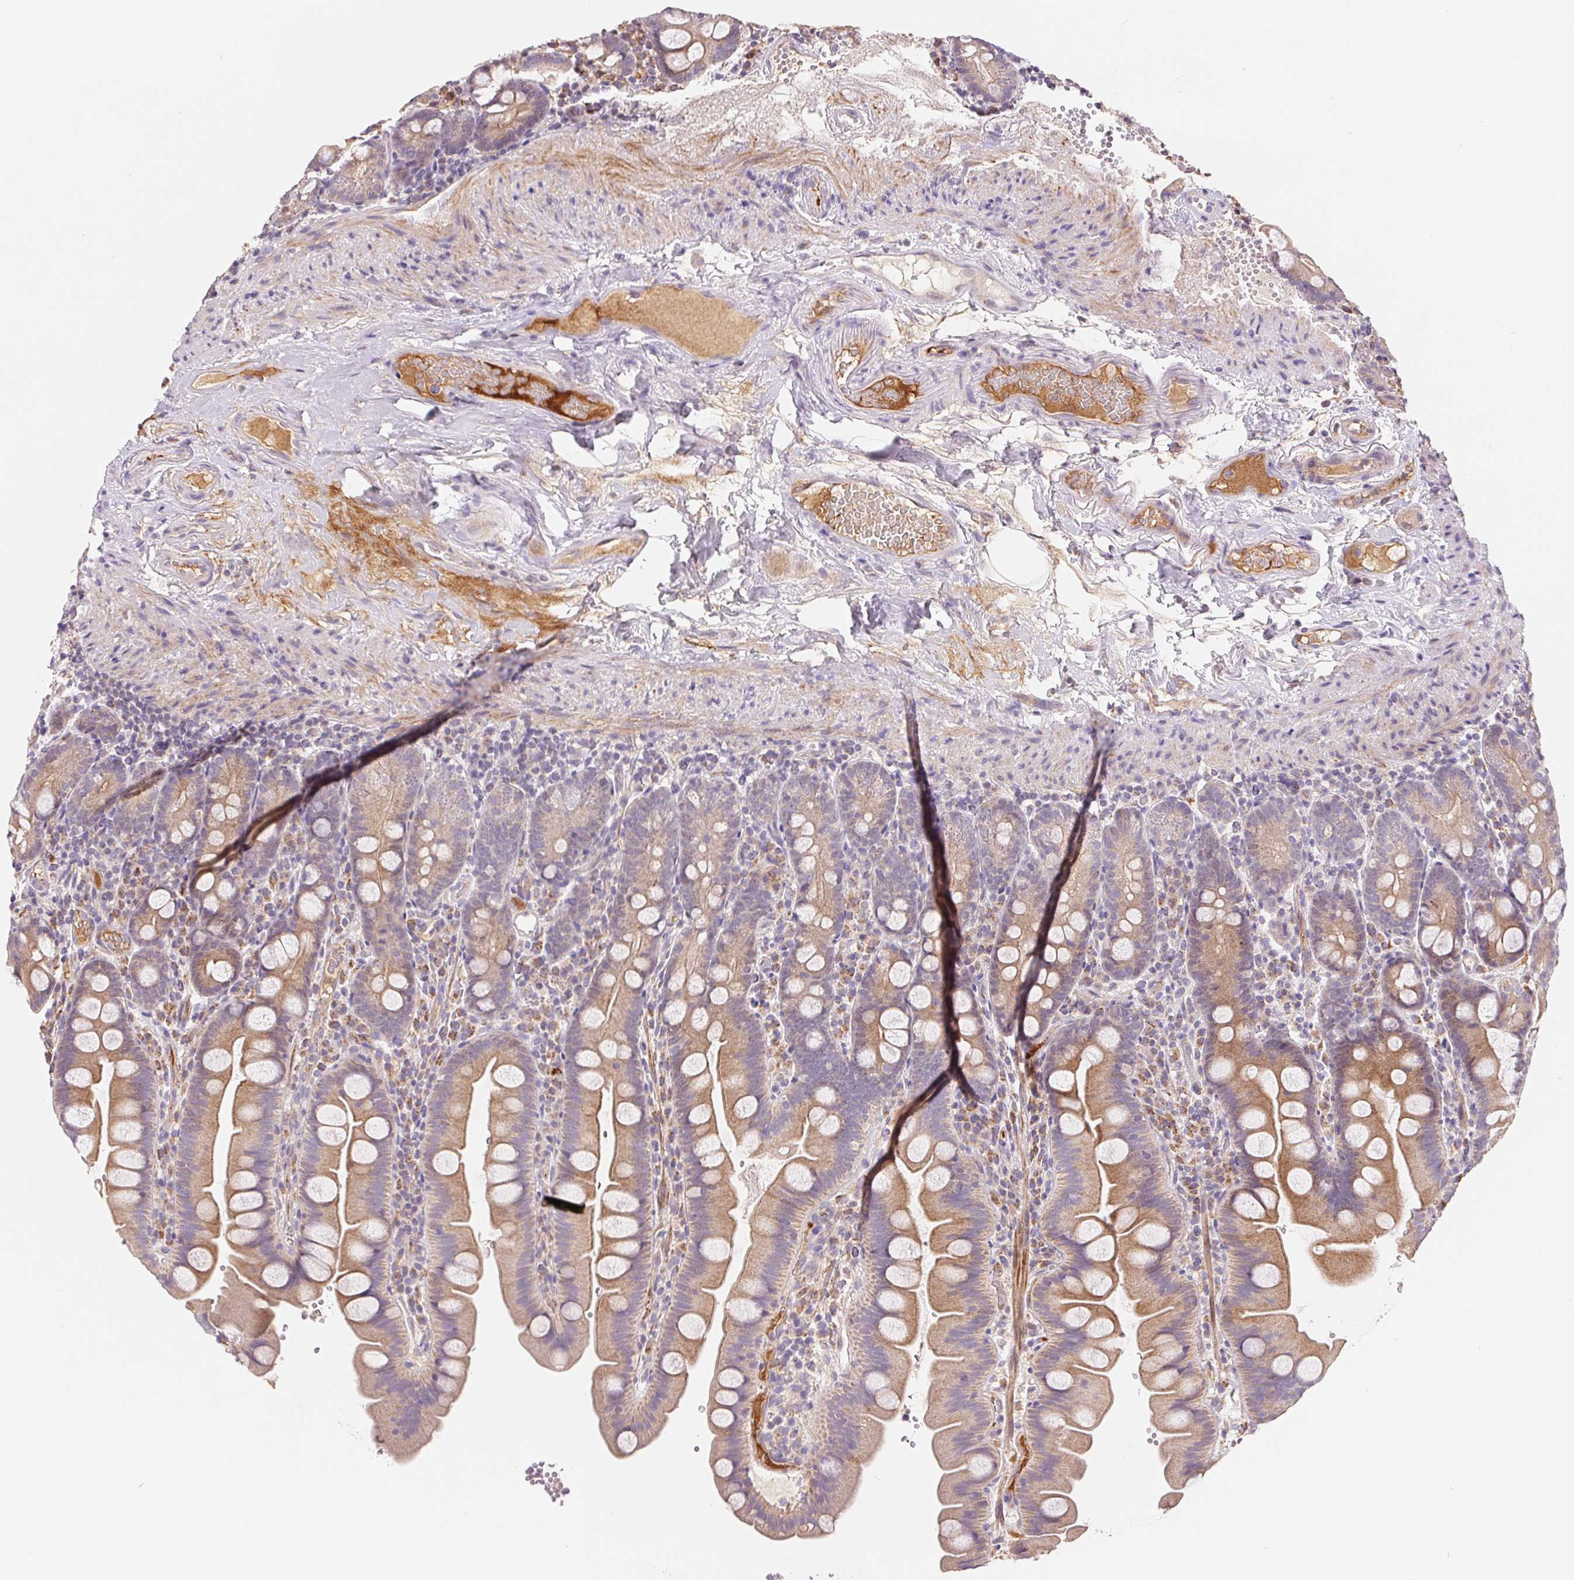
{"staining": {"intensity": "moderate", "quantity": ">75%", "location": "cytoplasmic/membranous"}, "tissue": "small intestine", "cell_type": "Glandular cells", "image_type": "normal", "snomed": [{"axis": "morphology", "description": "Normal tissue, NOS"}, {"axis": "topography", "description": "Small intestine"}], "caption": "Protein positivity by immunohistochemistry demonstrates moderate cytoplasmic/membranous positivity in about >75% of glandular cells in benign small intestine.", "gene": "EMC6", "patient": {"sex": "female", "age": 68}}